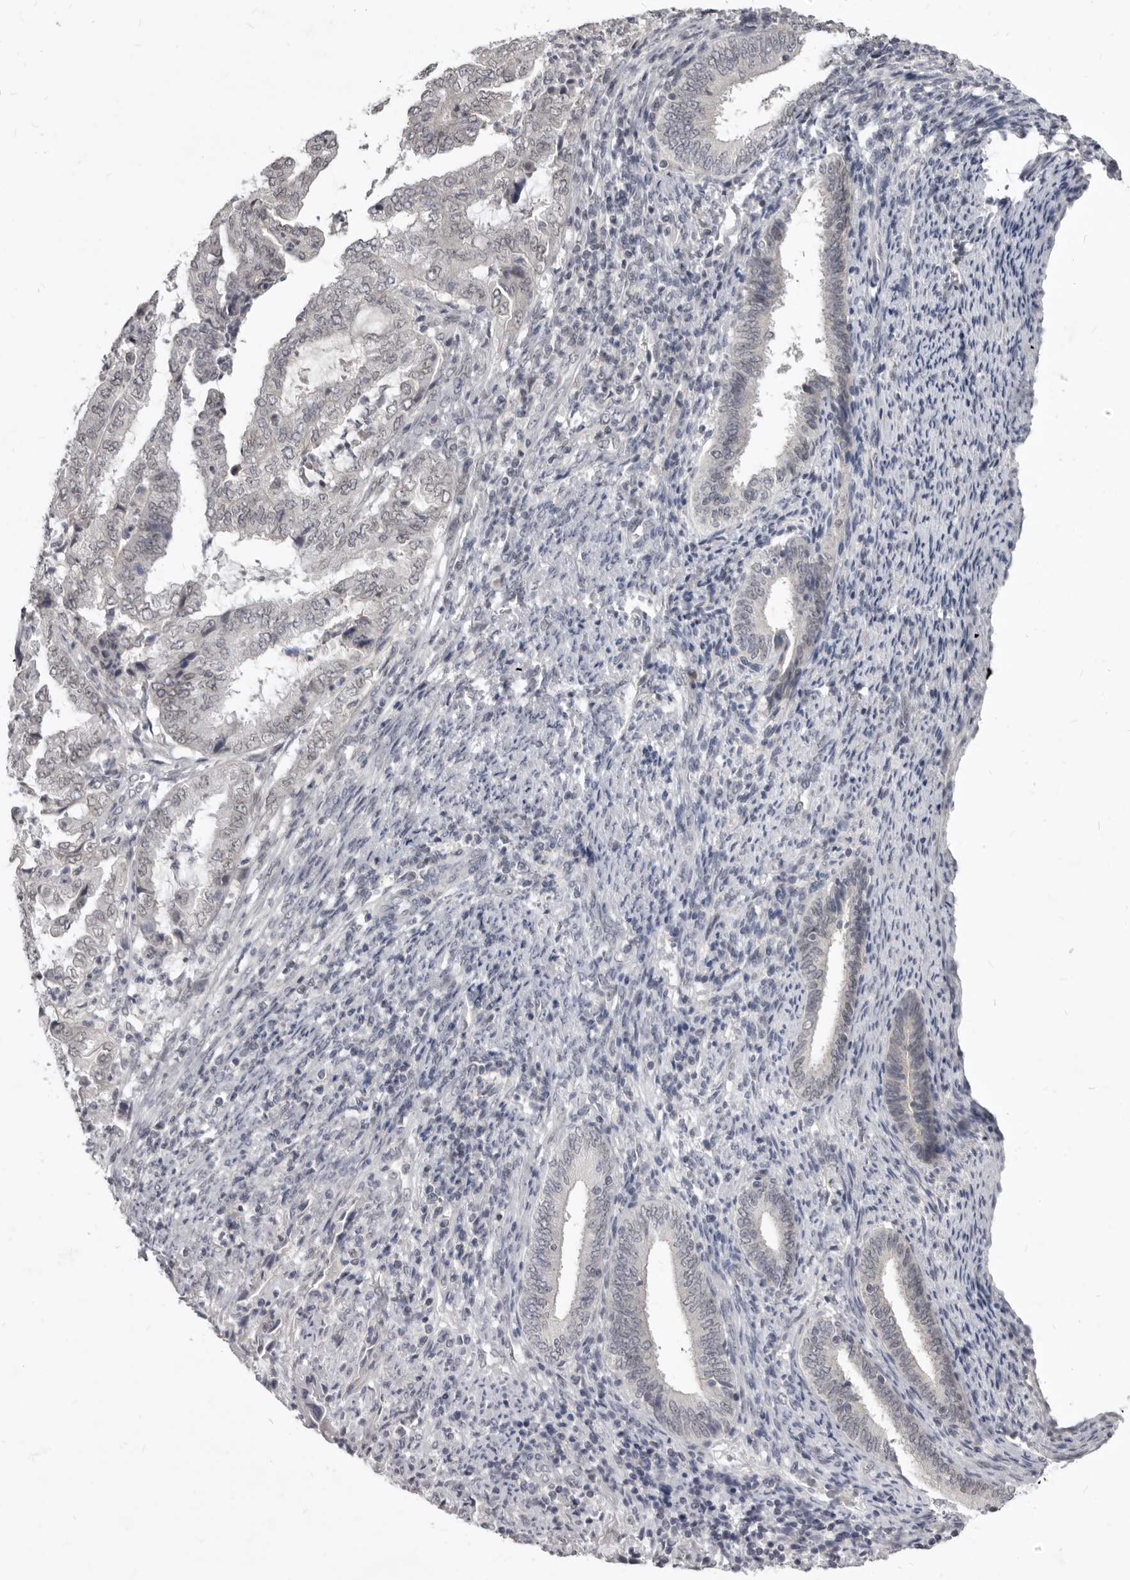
{"staining": {"intensity": "negative", "quantity": "none", "location": "none"}, "tissue": "endometrial cancer", "cell_type": "Tumor cells", "image_type": "cancer", "snomed": [{"axis": "morphology", "description": "Adenocarcinoma, NOS"}, {"axis": "topography", "description": "Endometrium"}], "caption": "Tumor cells show no significant staining in endometrial cancer.", "gene": "SULT1E1", "patient": {"sex": "female", "age": 51}}